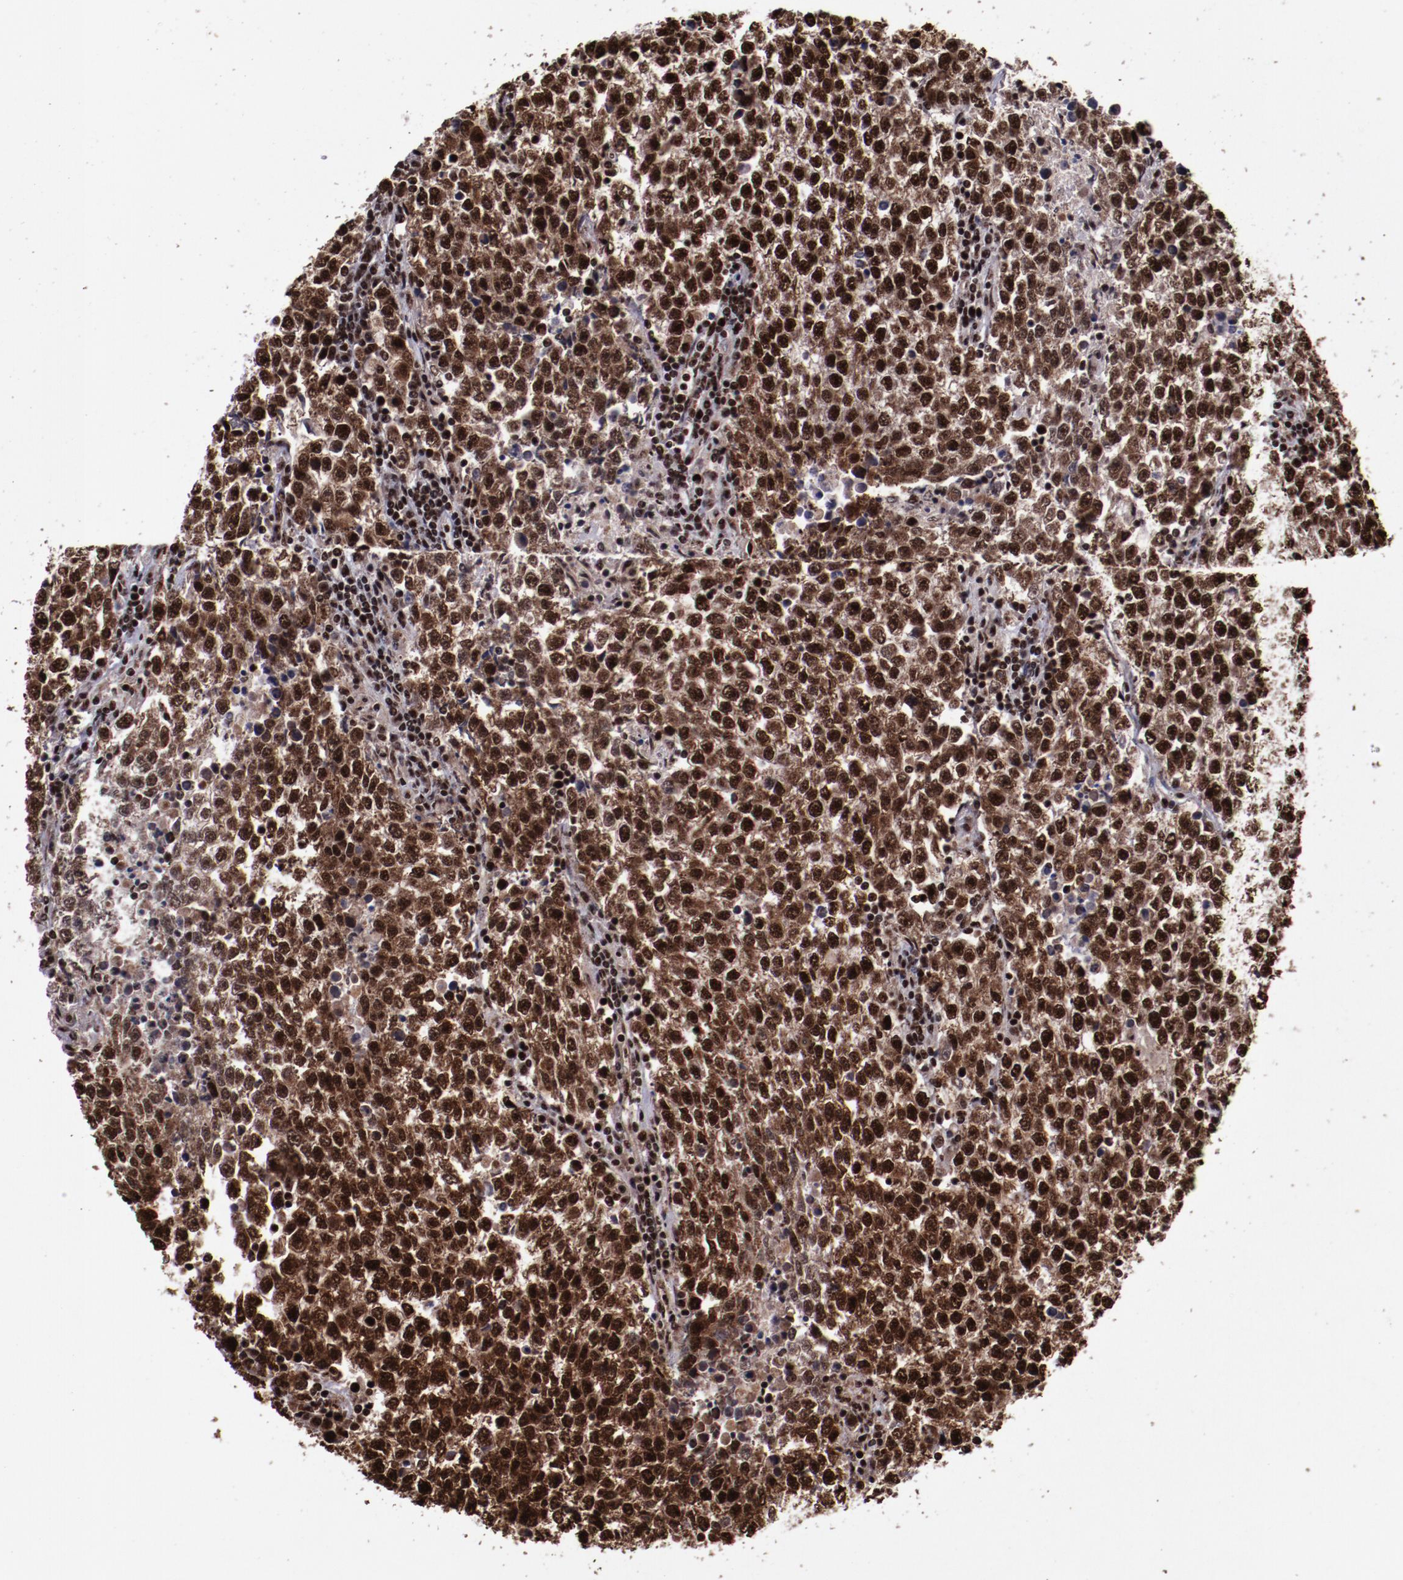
{"staining": {"intensity": "strong", "quantity": ">75%", "location": "cytoplasmic/membranous,nuclear"}, "tissue": "testis cancer", "cell_type": "Tumor cells", "image_type": "cancer", "snomed": [{"axis": "morphology", "description": "Seminoma, NOS"}, {"axis": "topography", "description": "Testis"}], "caption": "Tumor cells display high levels of strong cytoplasmic/membranous and nuclear positivity in approximately >75% of cells in human testis cancer.", "gene": "SNW1", "patient": {"sex": "male", "age": 36}}